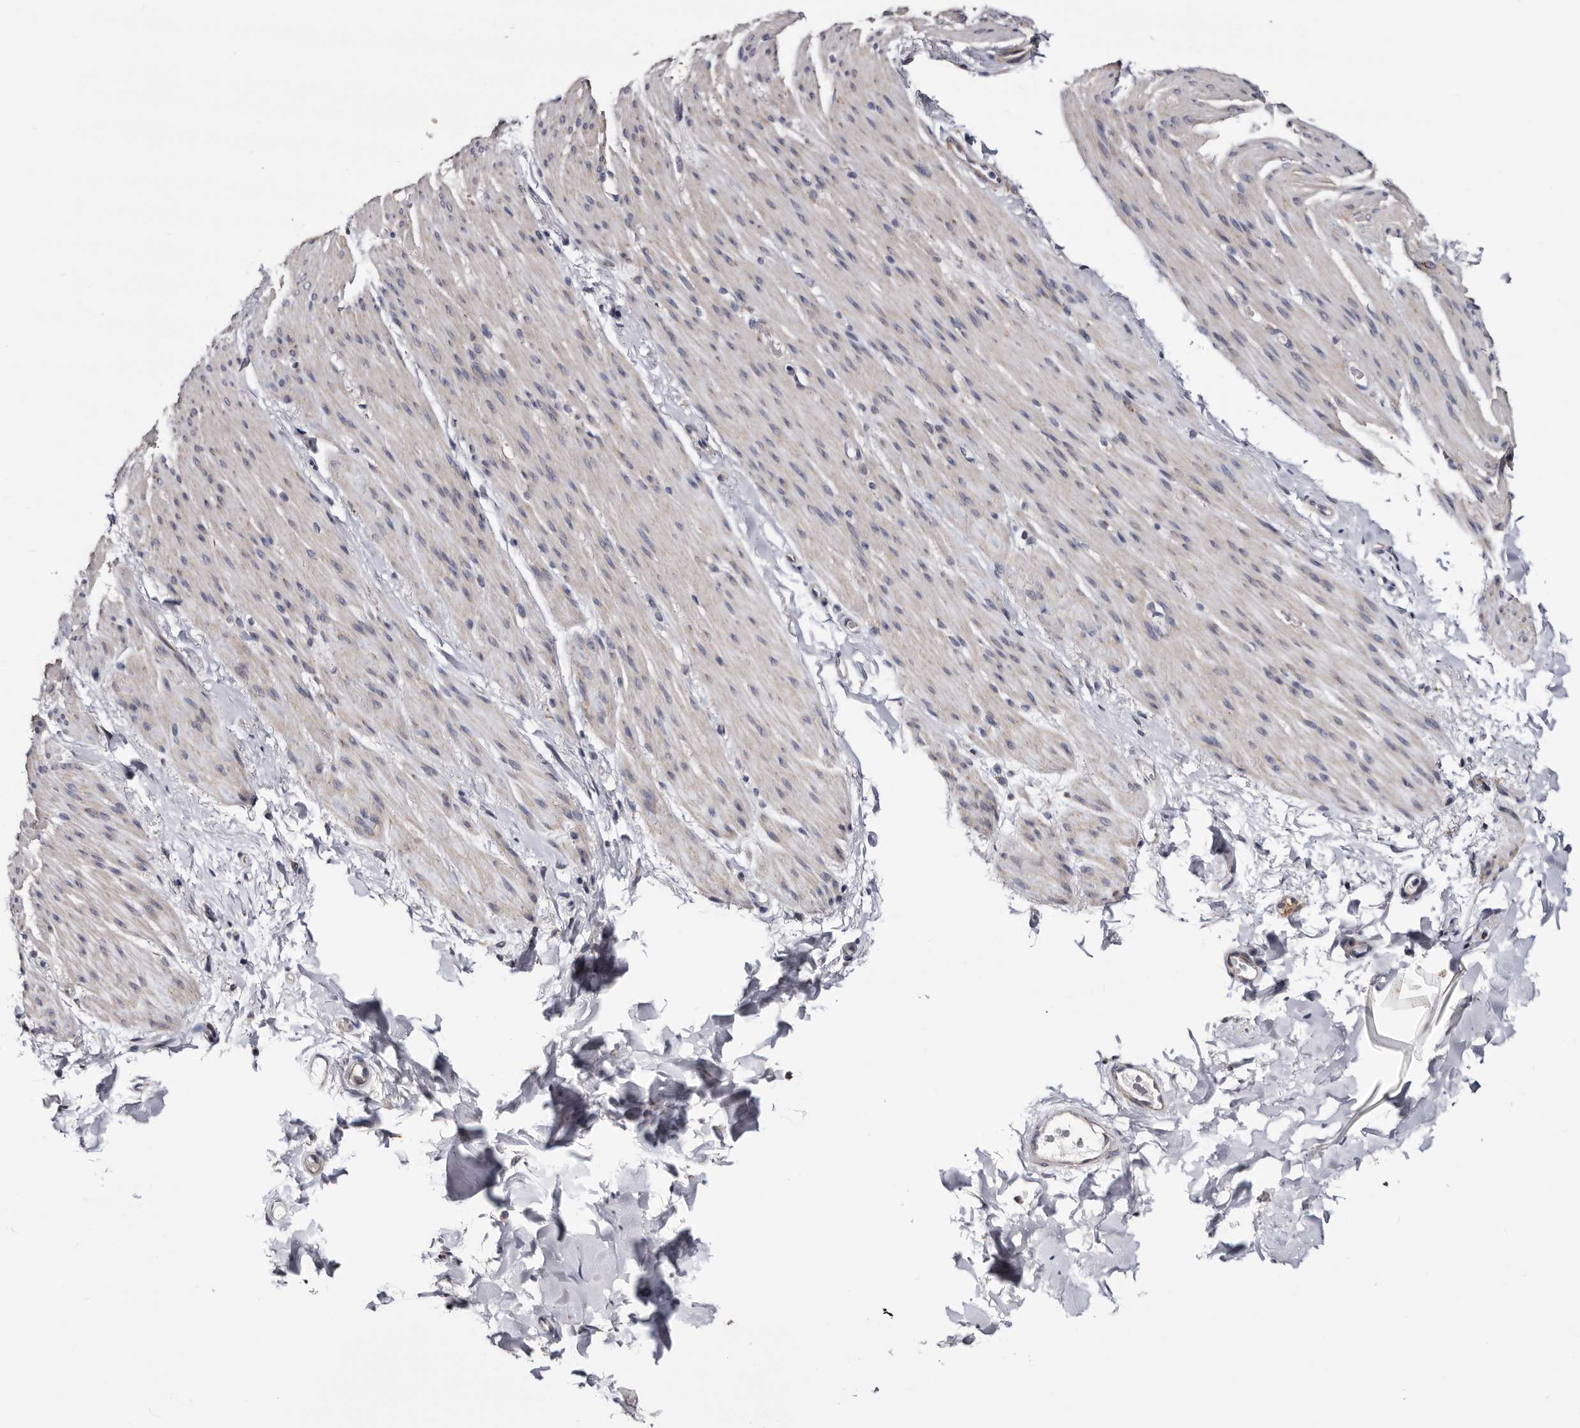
{"staining": {"intensity": "weak", "quantity": "<25%", "location": "cytoplasmic/membranous"}, "tissue": "smooth muscle", "cell_type": "Smooth muscle cells", "image_type": "normal", "snomed": [{"axis": "morphology", "description": "Normal tissue, NOS"}, {"axis": "topography", "description": "Colon"}, {"axis": "topography", "description": "Peripheral nerve tissue"}], "caption": "Histopathology image shows no protein expression in smooth muscle cells of benign smooth muscle.", "gene": "ARMCX2", "patient": {"sex": "female", "age": 61}}